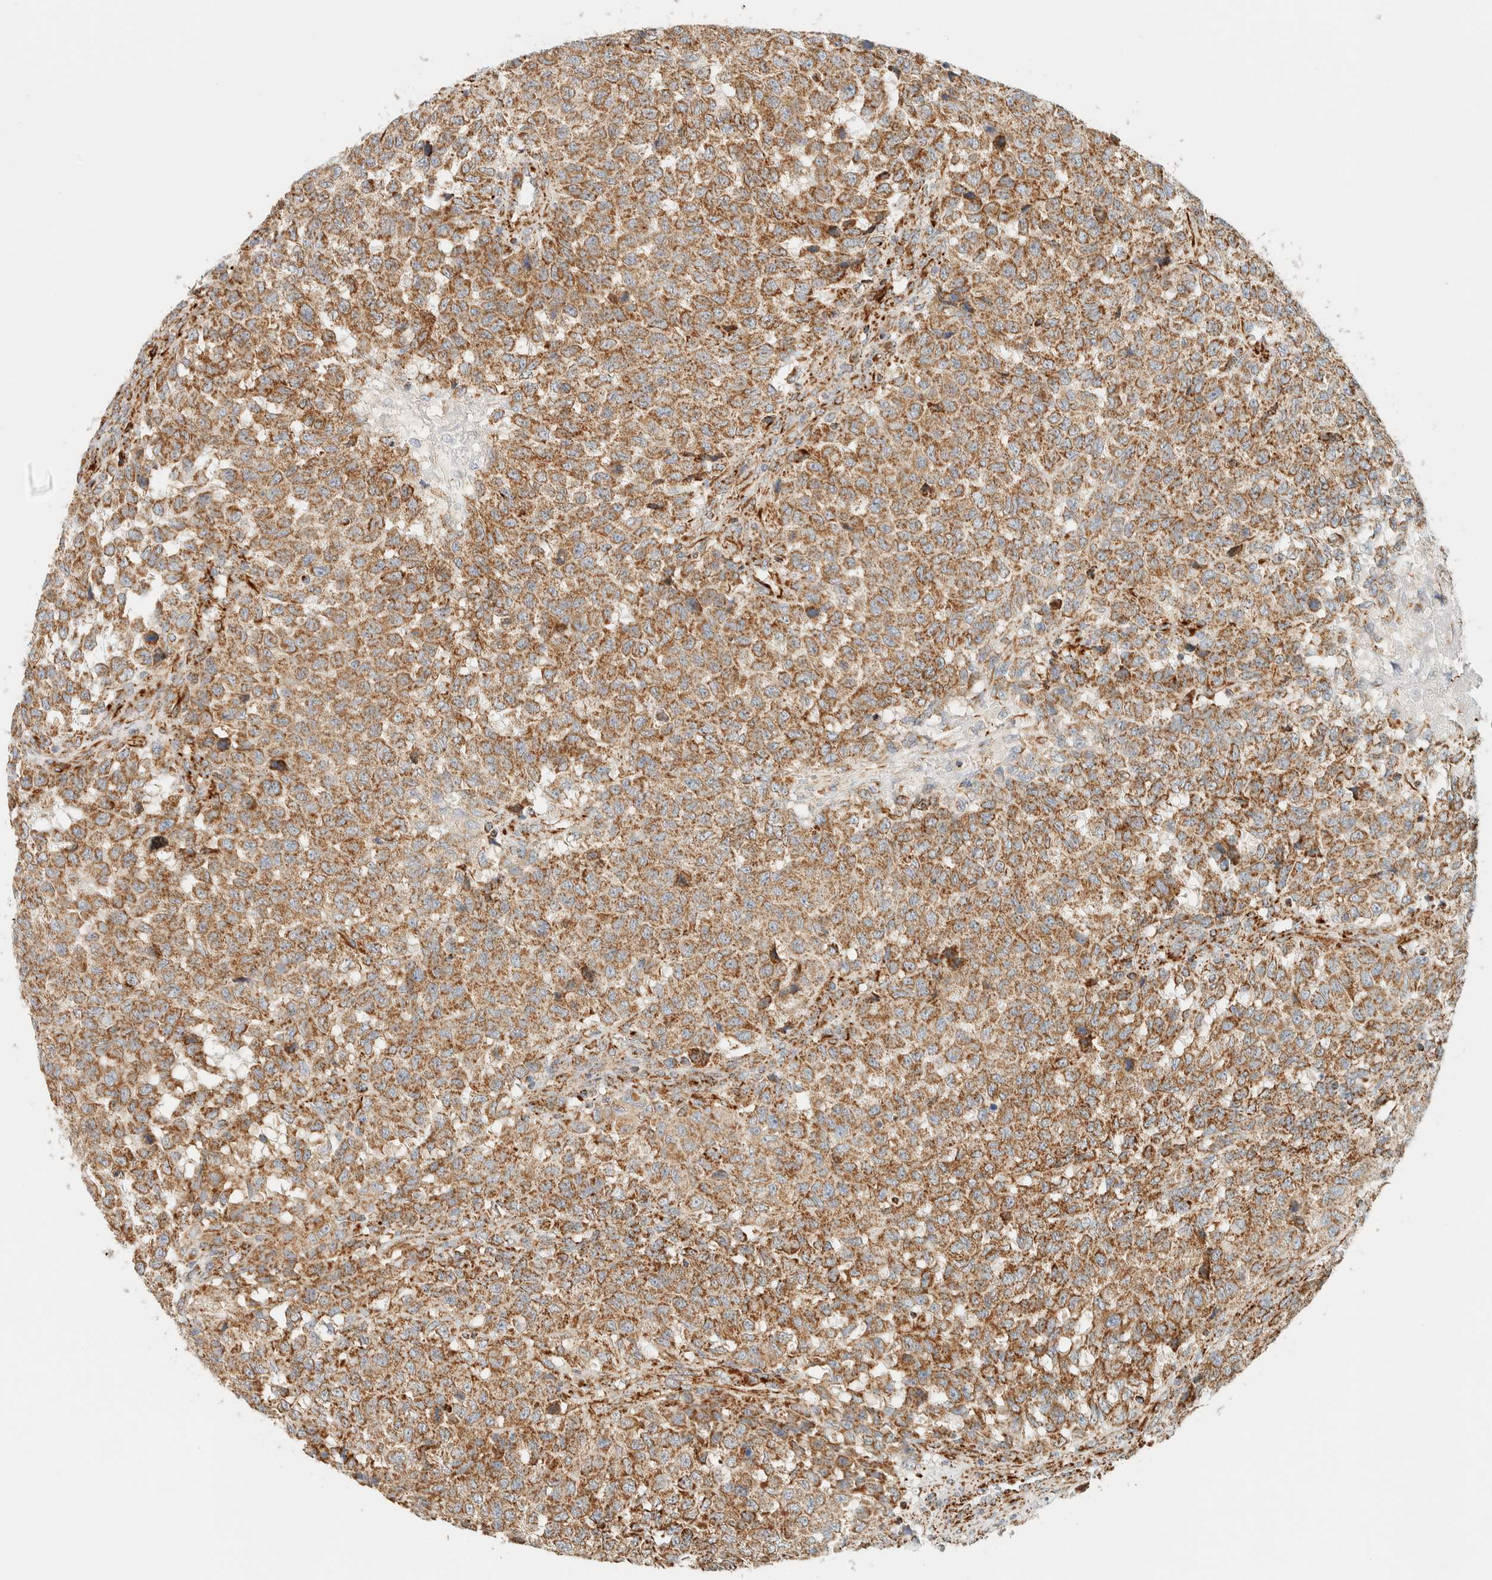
{"staining": {"intensity": "moderate", "quantity": ">75%", "location": "cytoplasmic/membranous"}, "tissue": "testis cancer", "cell_type": "Tumor cells", "image_type": "cancer", "snomed": [{"axis": "morphology", "description": "Seminoma, NOS"}, {"axis": "topography", "description": "Testis"}], "caption": "Testis cancer was stained to show a protein in brown. There is medium levels of moderate cytoplasmic/membranous expression in about >75% of tumor cells. The staining was performed using DAB (3,3'-diaminobenzidine), with brown indicating positive protein expression. Nuclei are stained blue with hematoxylin.", "gene": "KIFAP3", "patient": {"sex": "male", "age": 59}}